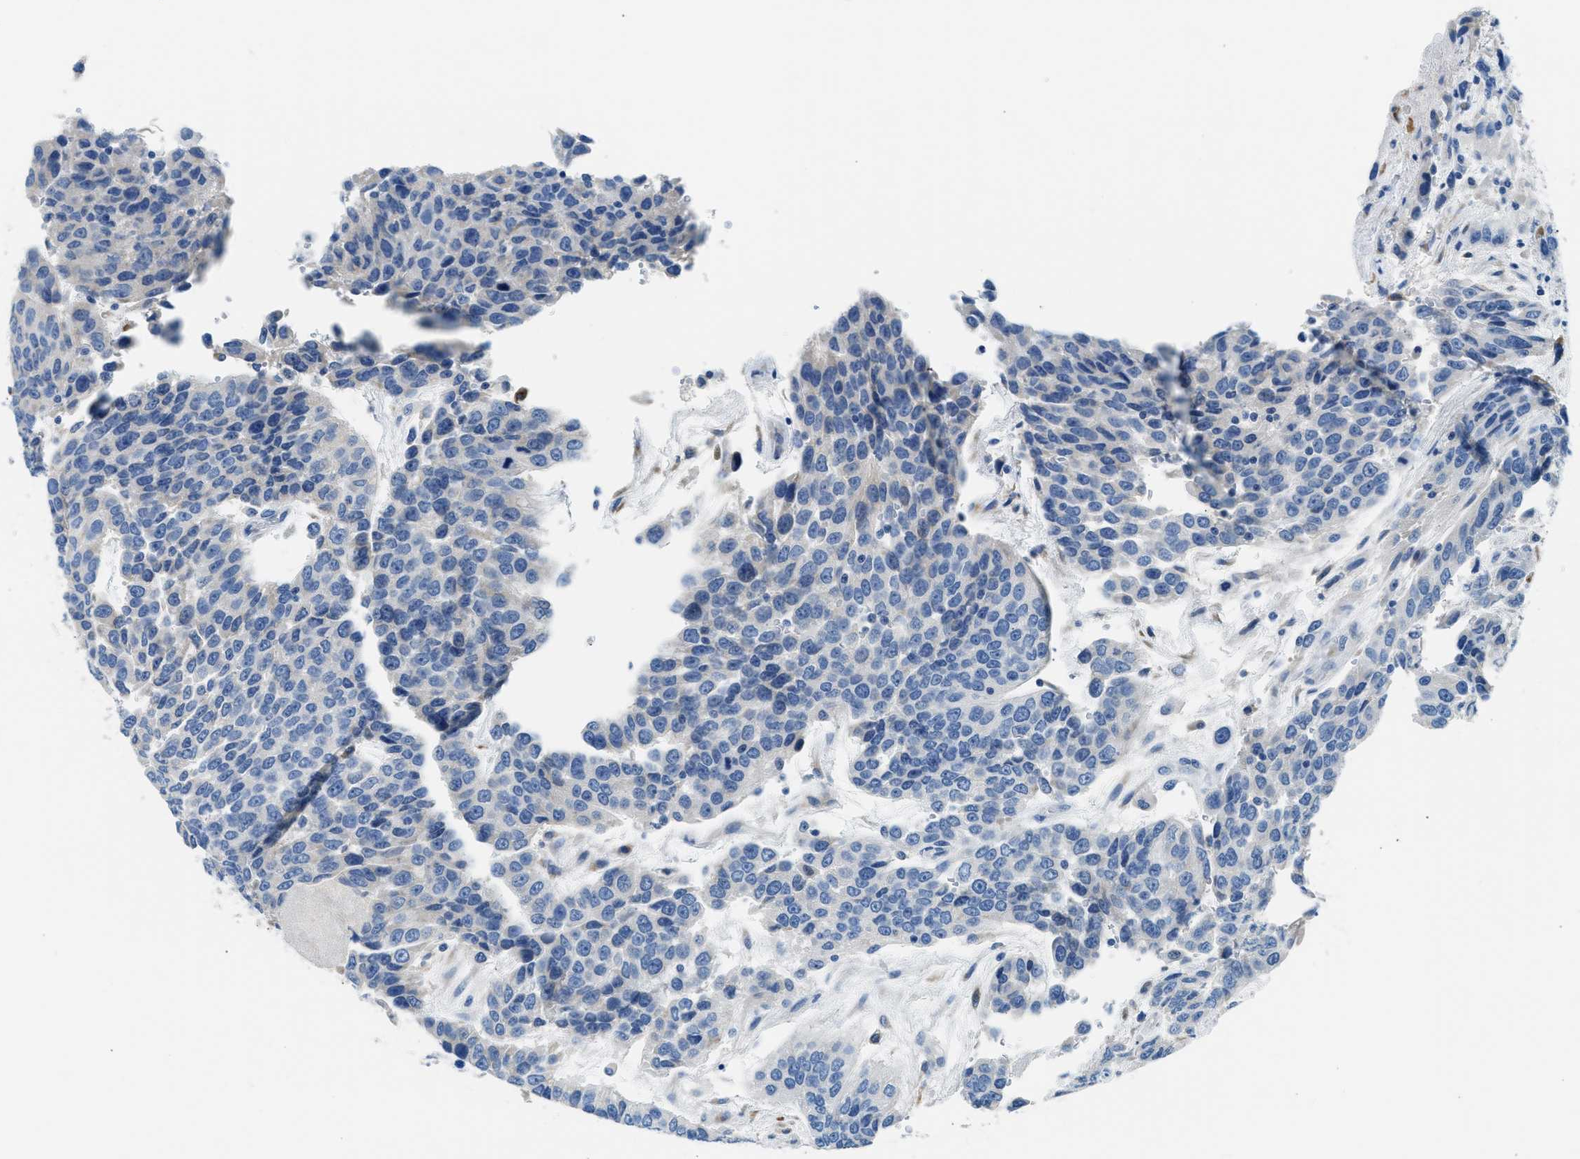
{"staining": {"intensity": "negative", "quantity": "none", "location": "none"}, "tissue": "urothelial cancer", "cell_type": "Tumor cells", "image_type": "cancer", "snomed": [{"axis": "morphology", "description": "Urothelial carcinoma, High grade"}, {"axis": "topography", "description": "Urinary bladder"}], "caption": "Immunohistochemical staining of human urothelial cancer exhibits no significant staining in tumor cells.", "gene": "CLDN18", "patient": {"sex": "female", "age": 80}}